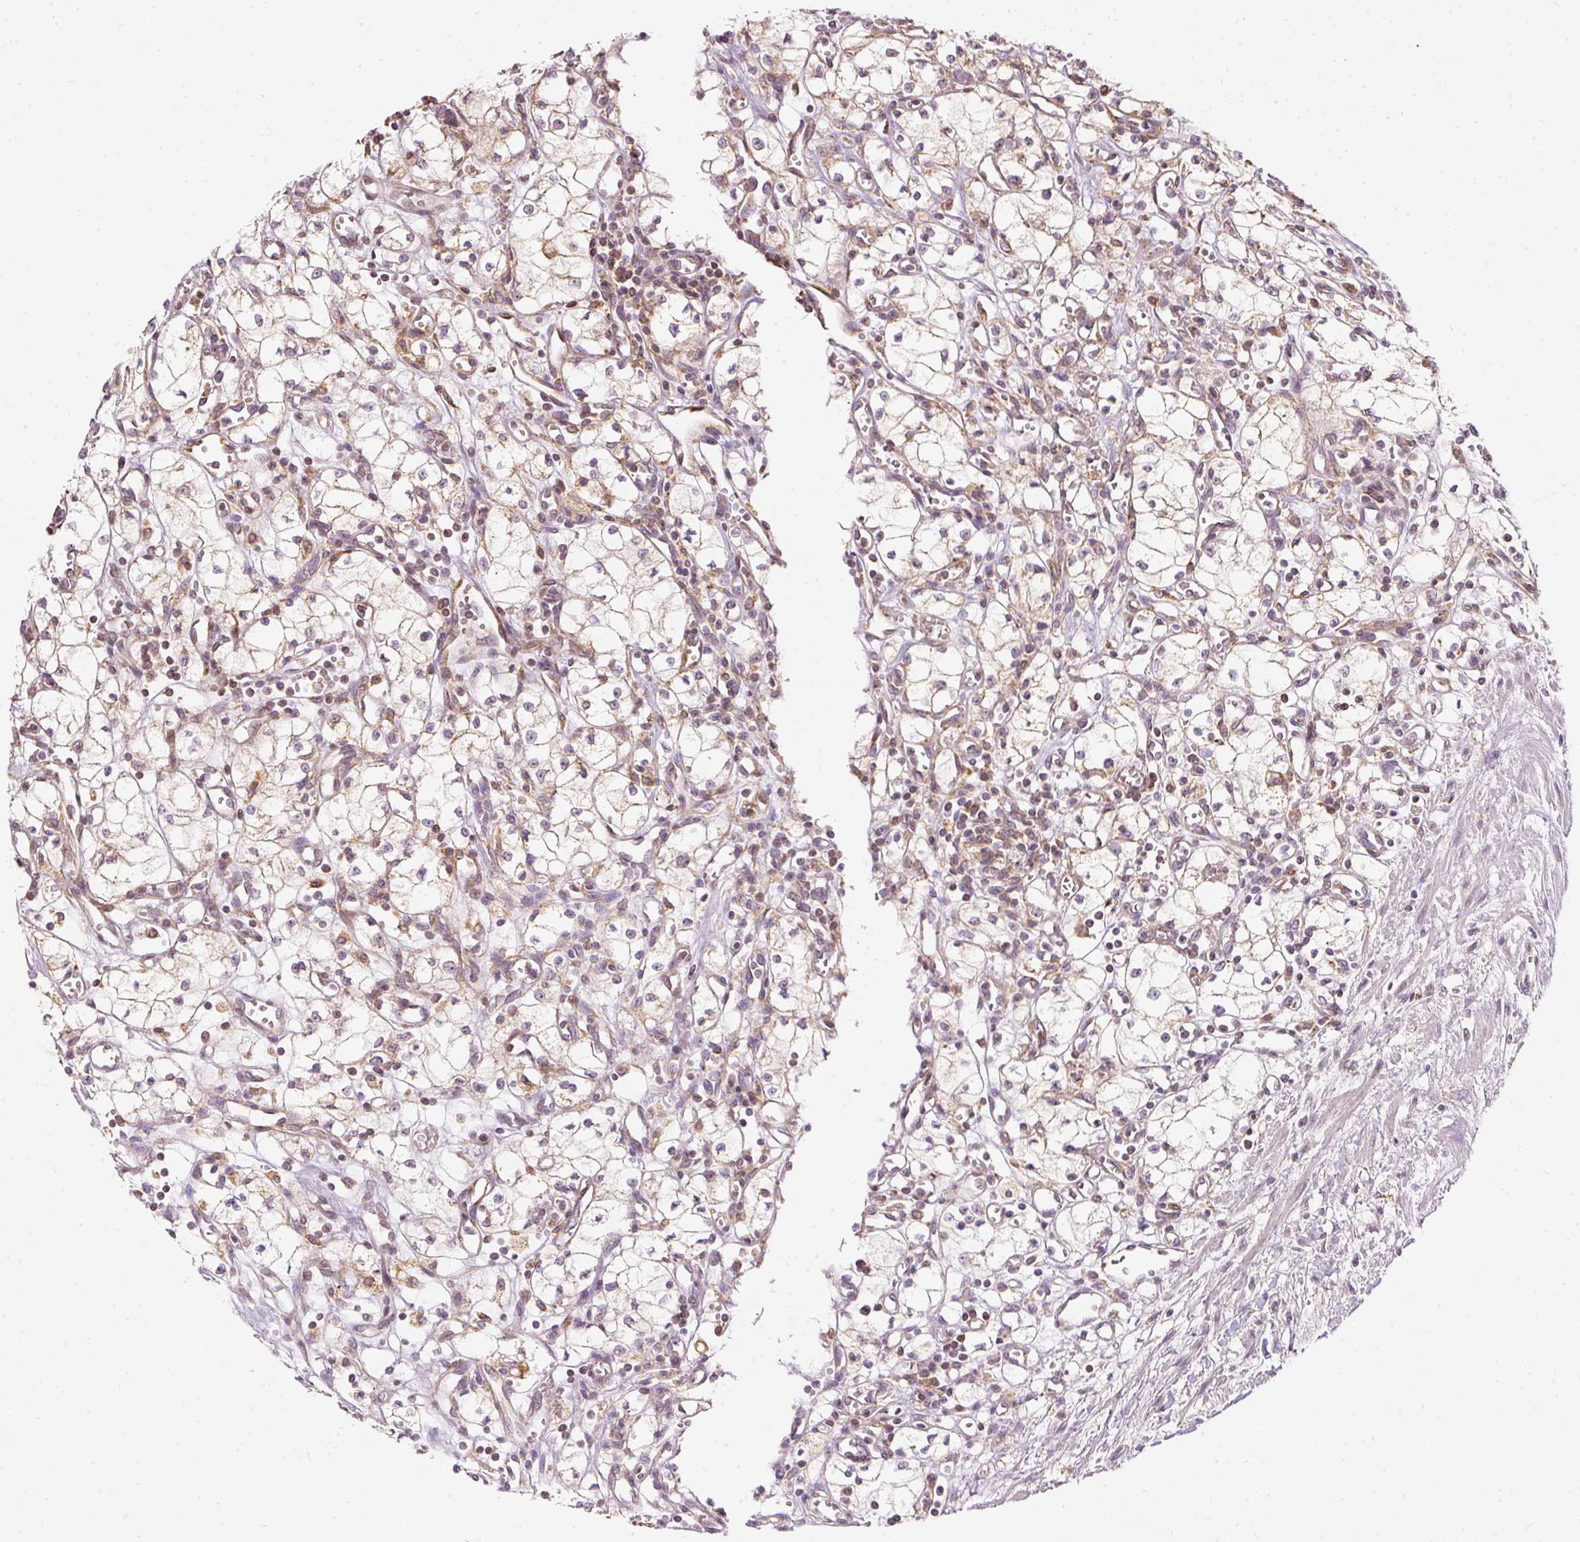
{"staining": {"intensity": "weak", "quantity": "25%-75%", "location": "cytoplasmic/membranous"}, "tissue": "renal cancer", "cell_type": "Tumor cells", "image_type": "cancer", "snomed": [{"axis": "morphology", "description": "Adenocarcinoma, NOS"}, {"axis": "topography", "description": "Kidney"}], "caption": "Renal cancer stained with a brown dye demonstrates weak cytoplasmic/membranous positive staining in about 25%-75% of tumor cells.", "gene": "SNAPC5", "patient": {"sex": "male", "age": 59}}